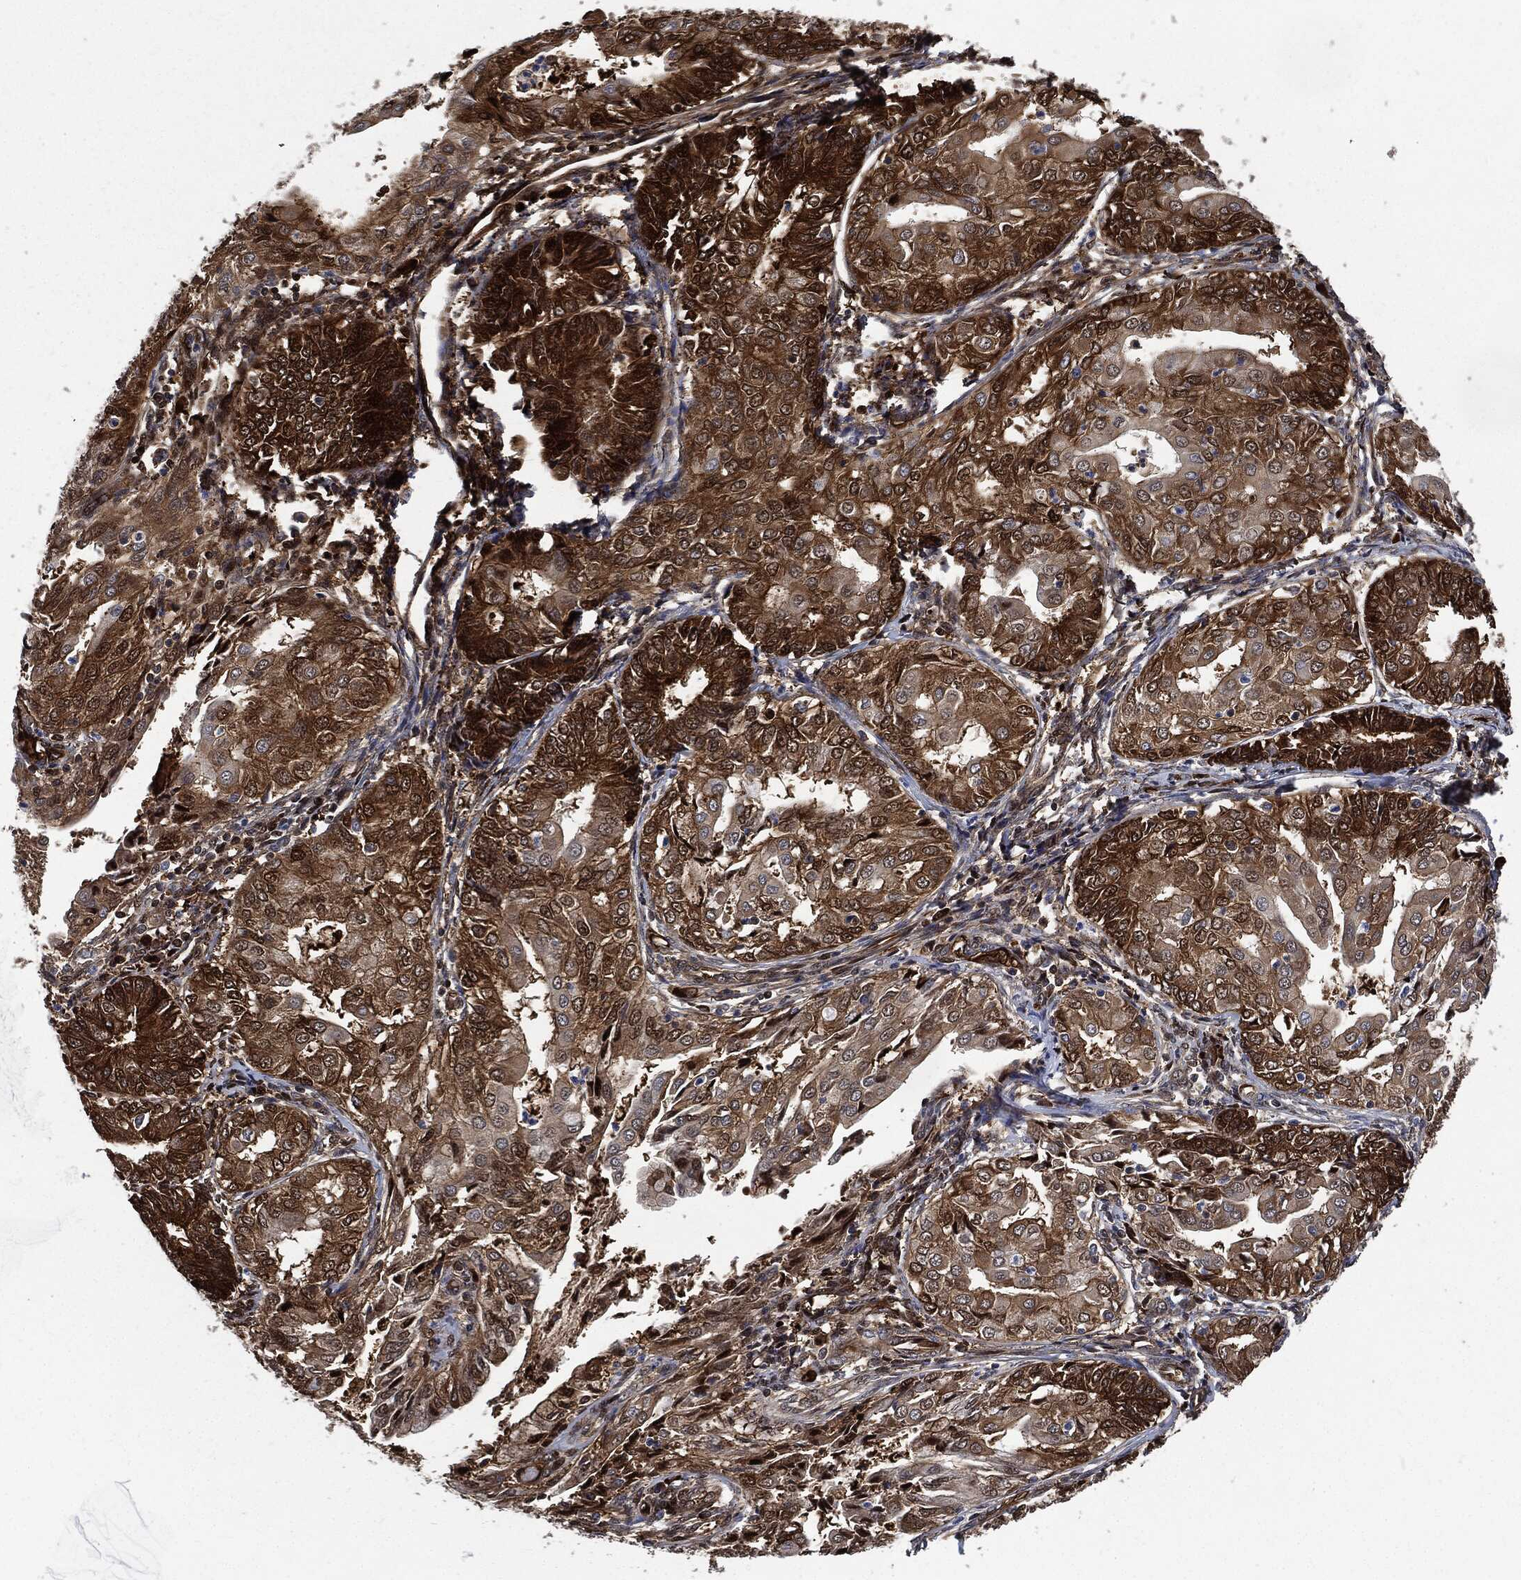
{"staining": {"intensity": "strong", "quantity": ">75%", "location": "cytoplasmic/membranous"}, "tissue": "endometrial cancer", "cell_type": "Tumor cells", "image_type": "cancer", "snomed": [{"axis": "morphology", "description": "Adenocarcinoma, NOS"}, {"axis": "topography", "description": "Endometrium"}], "caption": "A micrograph of endometrial cancer (adenocarcinoma) stained for a protein shows strong cytoplasmic/membranous brown staining in tumor cells.", "gene": "PRDX2", "patient": {"sex": "female", "age": 68}}